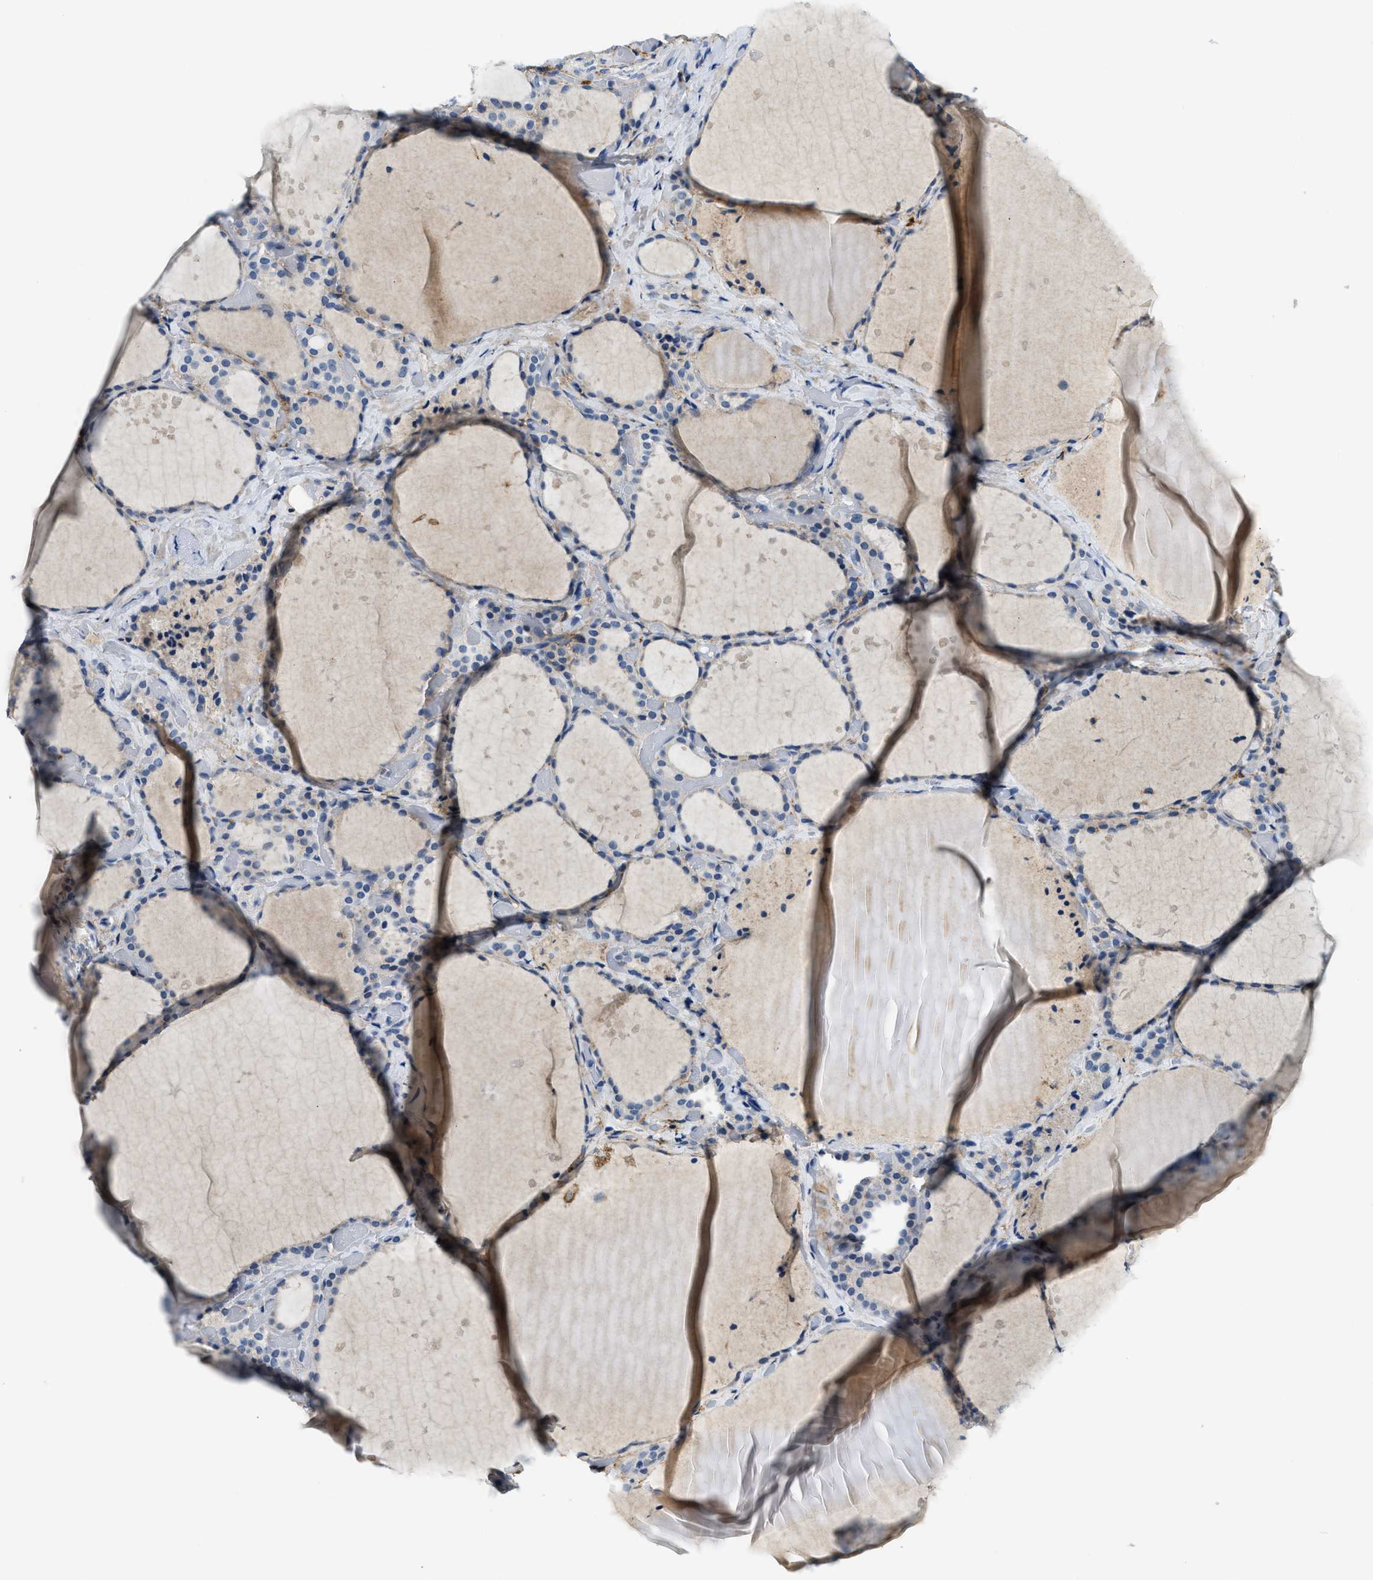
{"staining": {"intensity": "negative", "quantity": "none", "location": "none"}, "tissue": "thyroid gland", "cell_type": "Glandular cells", "image_type": "normal", "snomed": [{"axis": "morphology", "description": "Normal tissue, NOS"}, {"axis": "topography", "description": "Thyroid gland"}], "caption": "Immunohistochemistry photomicrograph of normal thyroid gland: human thyroid gland stained with DAB exhibits no significant protein staining in glandular cells.", "gene": "LRP1", "patient": {"sex": "female", "age": 44}}